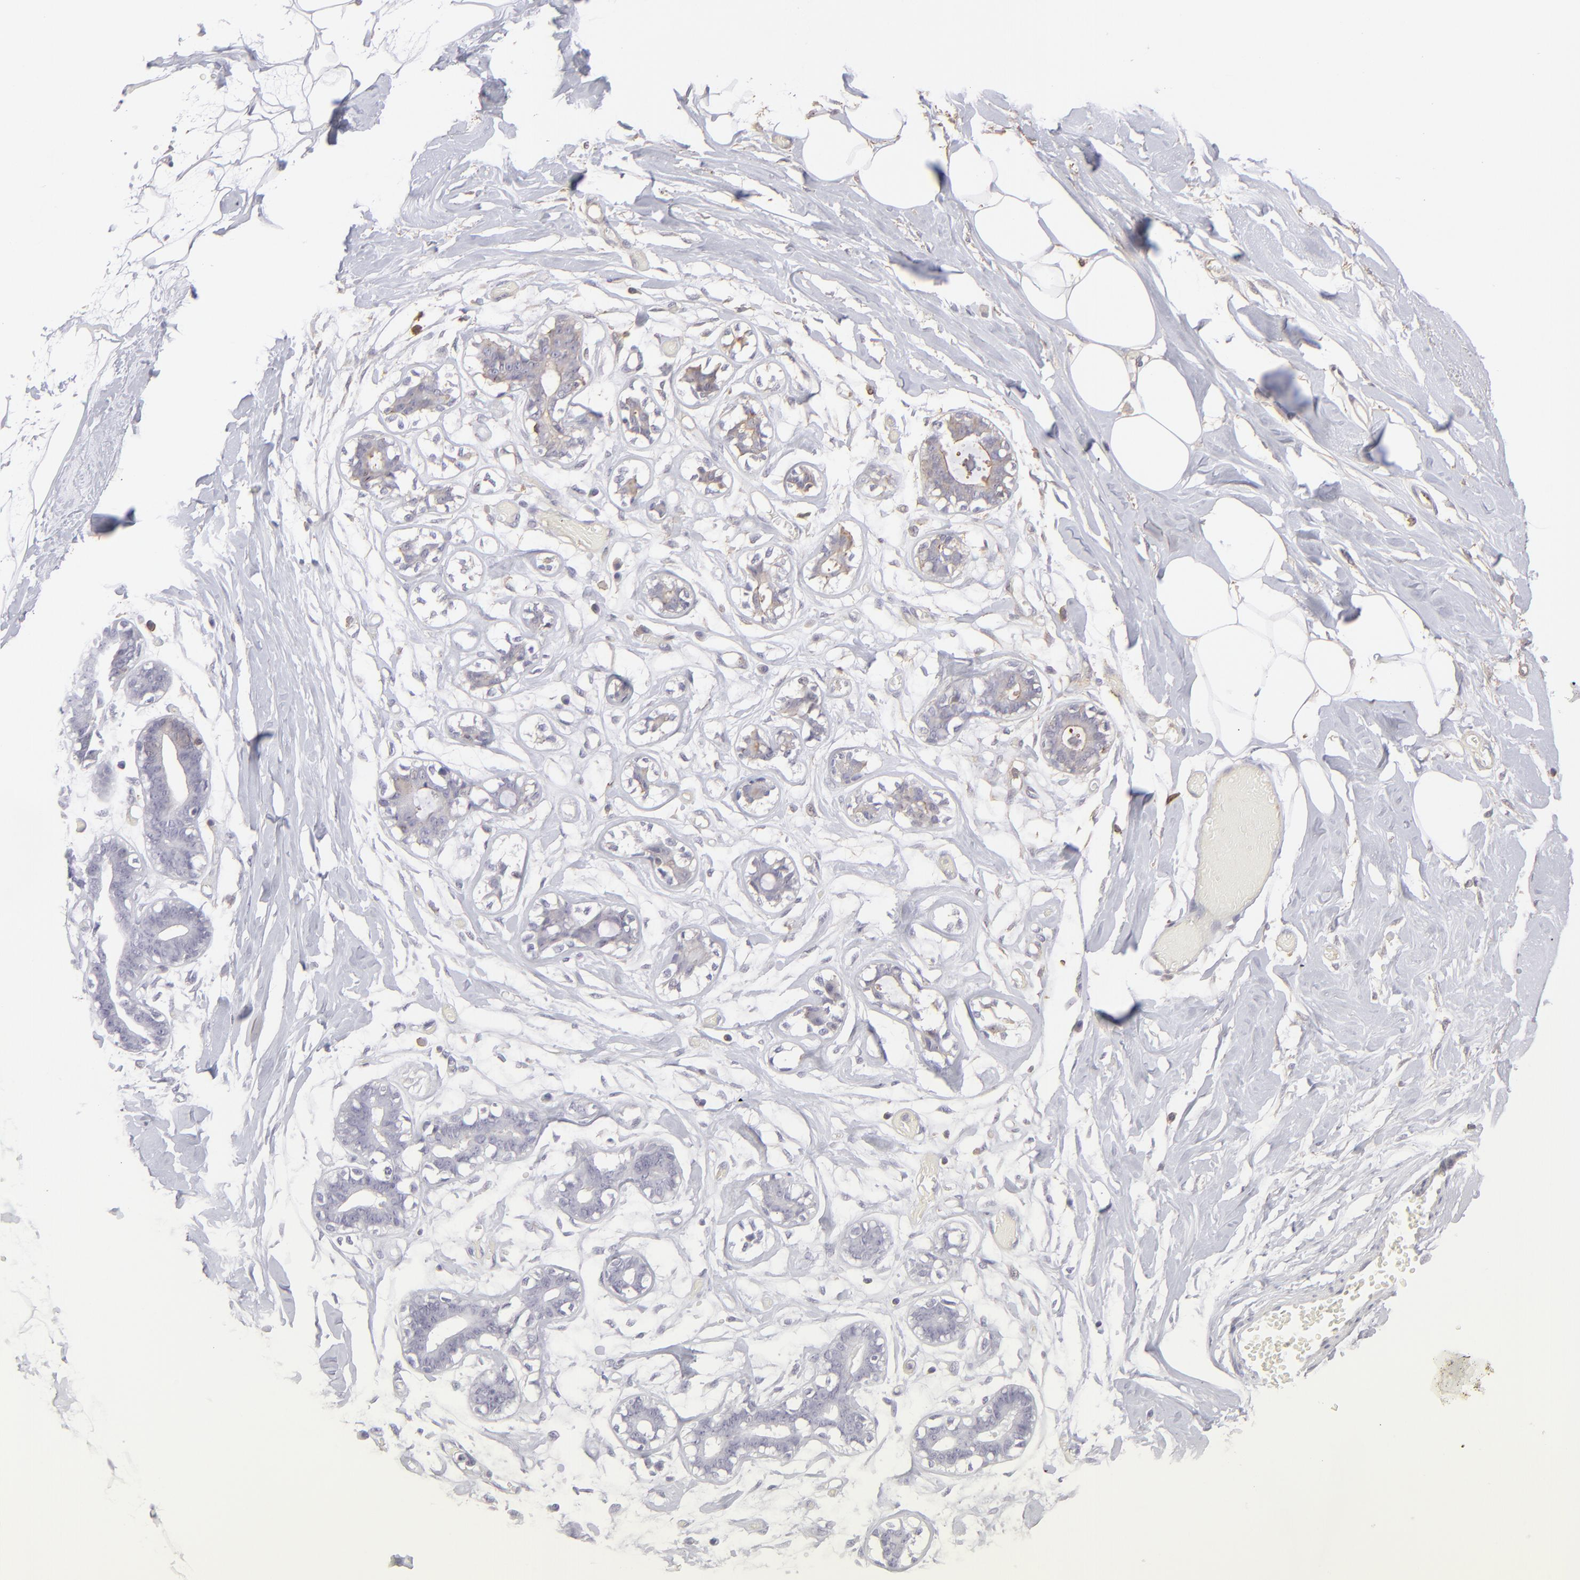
{"staining": {"intensity": "negative", "quantity": "none", "location": "none"}, "tissue": "breast", "cell_type": "Adipocytes", "image_type": "normal", "snomed": [{"axis": "morphology", "description": "Normal tissue, NOS"}, {"axis": "morphology", "description": "Fibrosis, NOS"}, {"axis": "topography", "description": "Breast"}], "caption": "The image exhibits no staining of adipocytes in unremarkable breast.", "gene": "ACTB", "patient": {"sex": "female", "age": 39}}